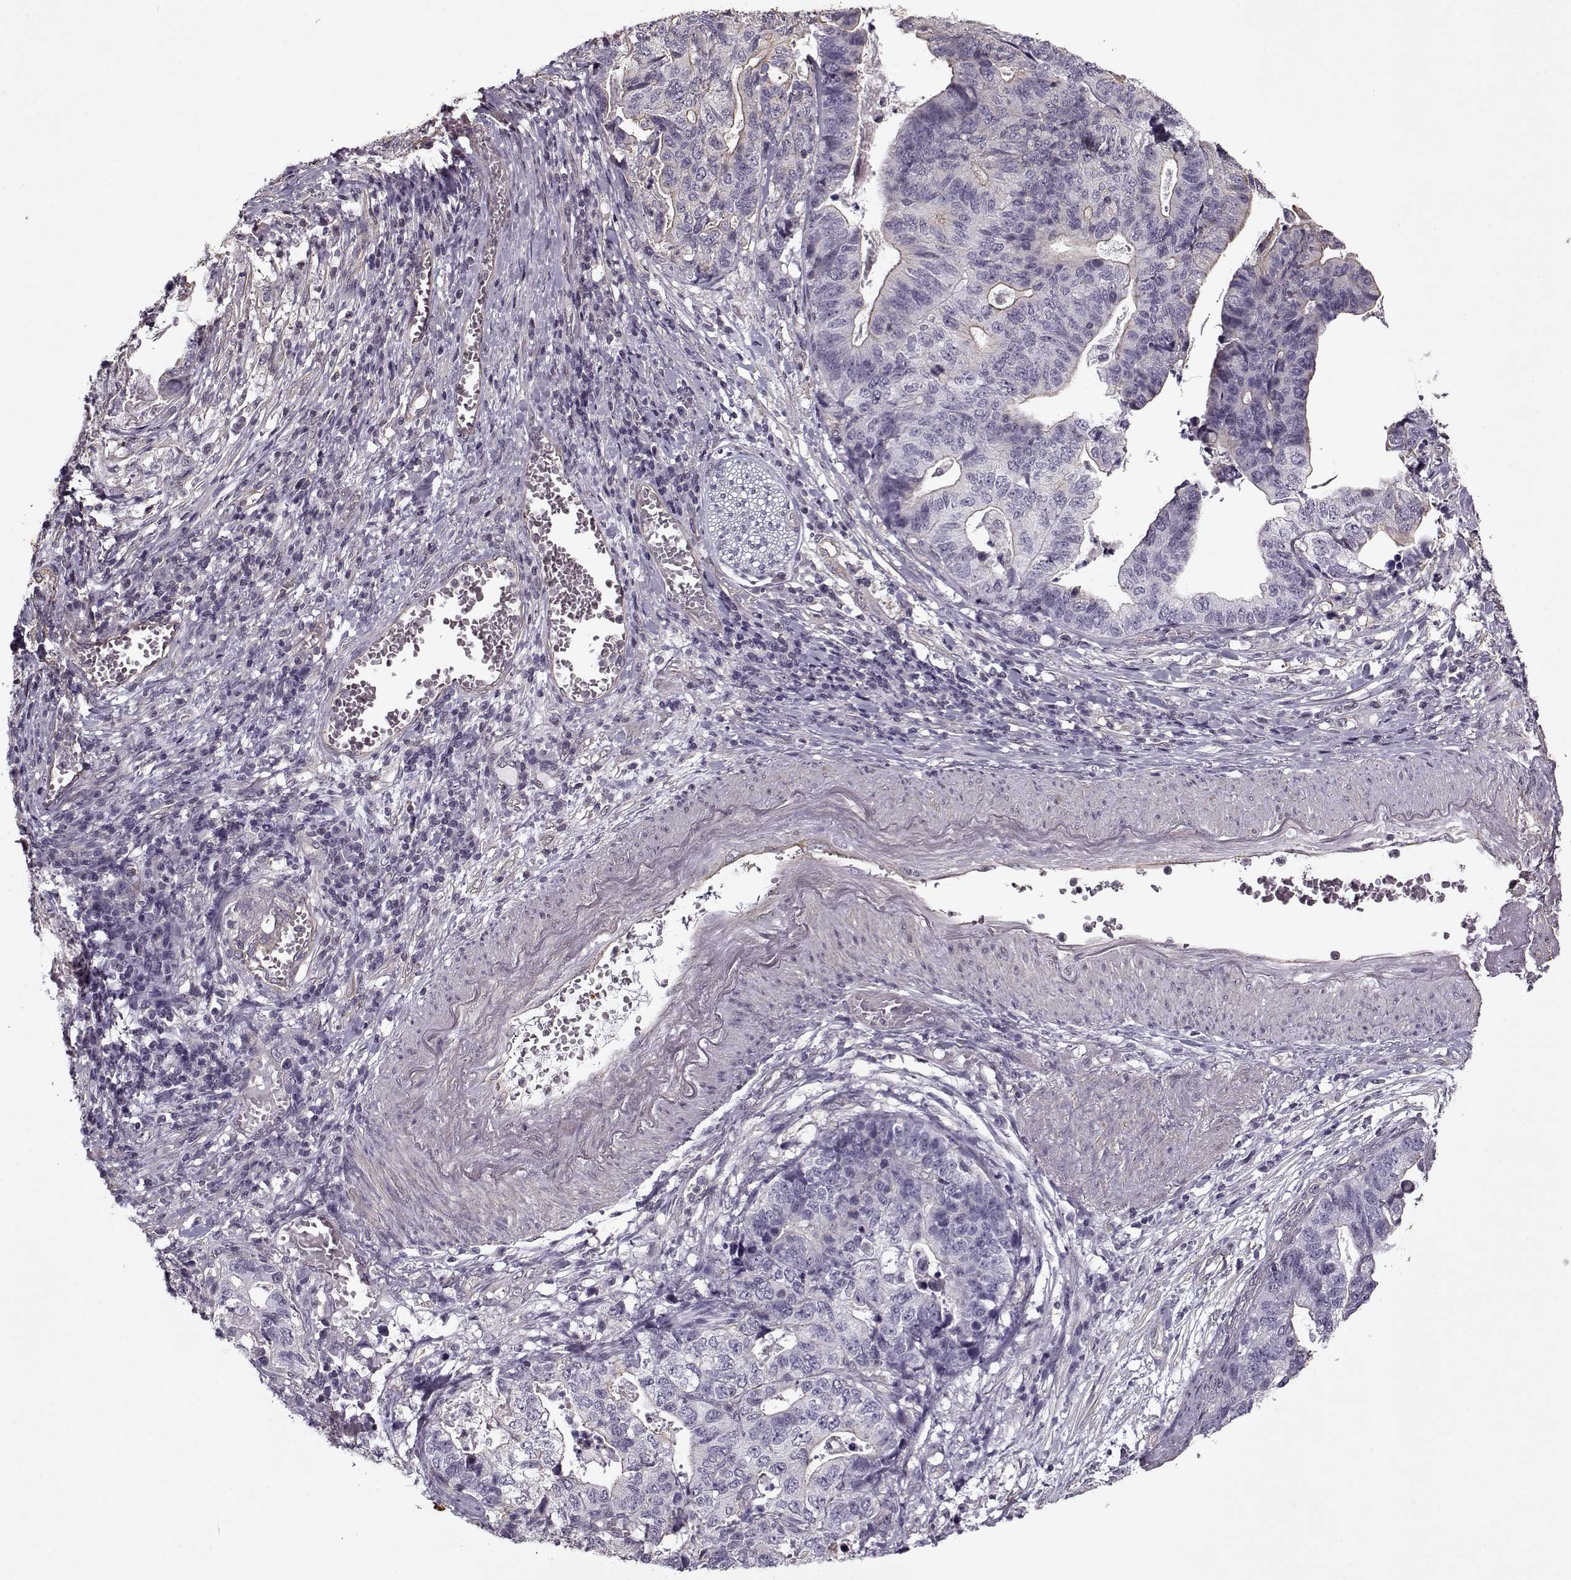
{"staining": {"intensity": "negative", "quantity": "none", "location": "none"}, "tissue": "stomach cancer", "cell_type": "Tumor cells", "image_type": "cancer", "snomed": [{"axis": "morphology", "description": "Adenocarcinoma, NOS"}, {"axis": "topography", "description": "Stomach, upper"}], "caption": "This is a photomicrograph of immunohistochemistry (IHC) staining of stomach adenocarcinoma, which shows no positivity in tumor cells. Nuclei are stained in blue.", "gene": "KRT9", "patient": {"sex": "female", "age": 67}}